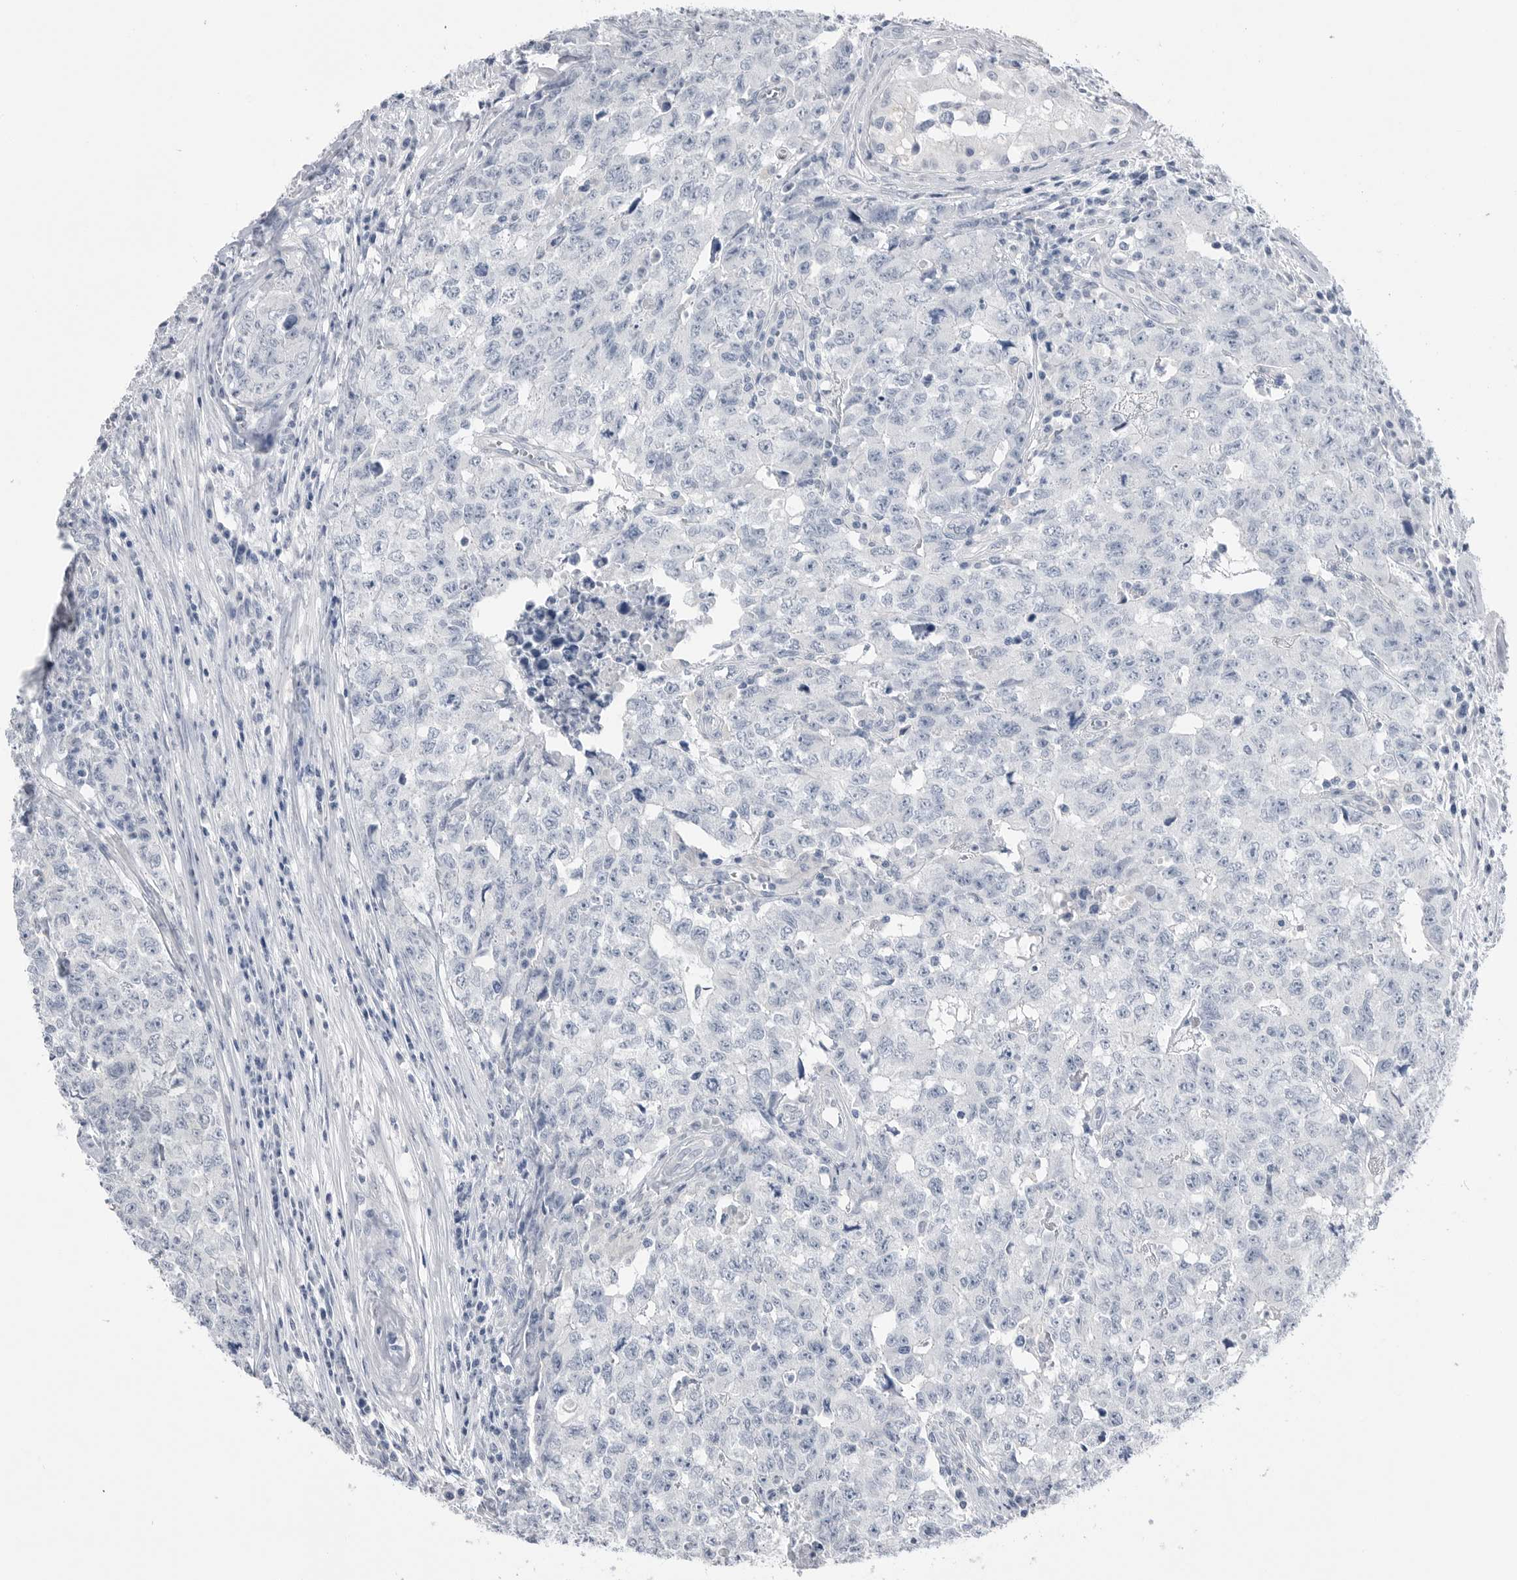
{"staining": {"intensity": "negative", "quantity": "none", "location": "none"}, "tissue": "testis cancer", "cell_type": "Tumor cells", "image_type": "cancer", "snomed": [{"axis": "morphology", "description": "Carcinoma, Embryonal, NOS"}, {"axis": "topography", "description": "Testis"}], "caption": "There is no significant staining in tumor cells of testis cancer.", "gene": "ABHD12", "patient": {"sex": "male", "age": 28}}